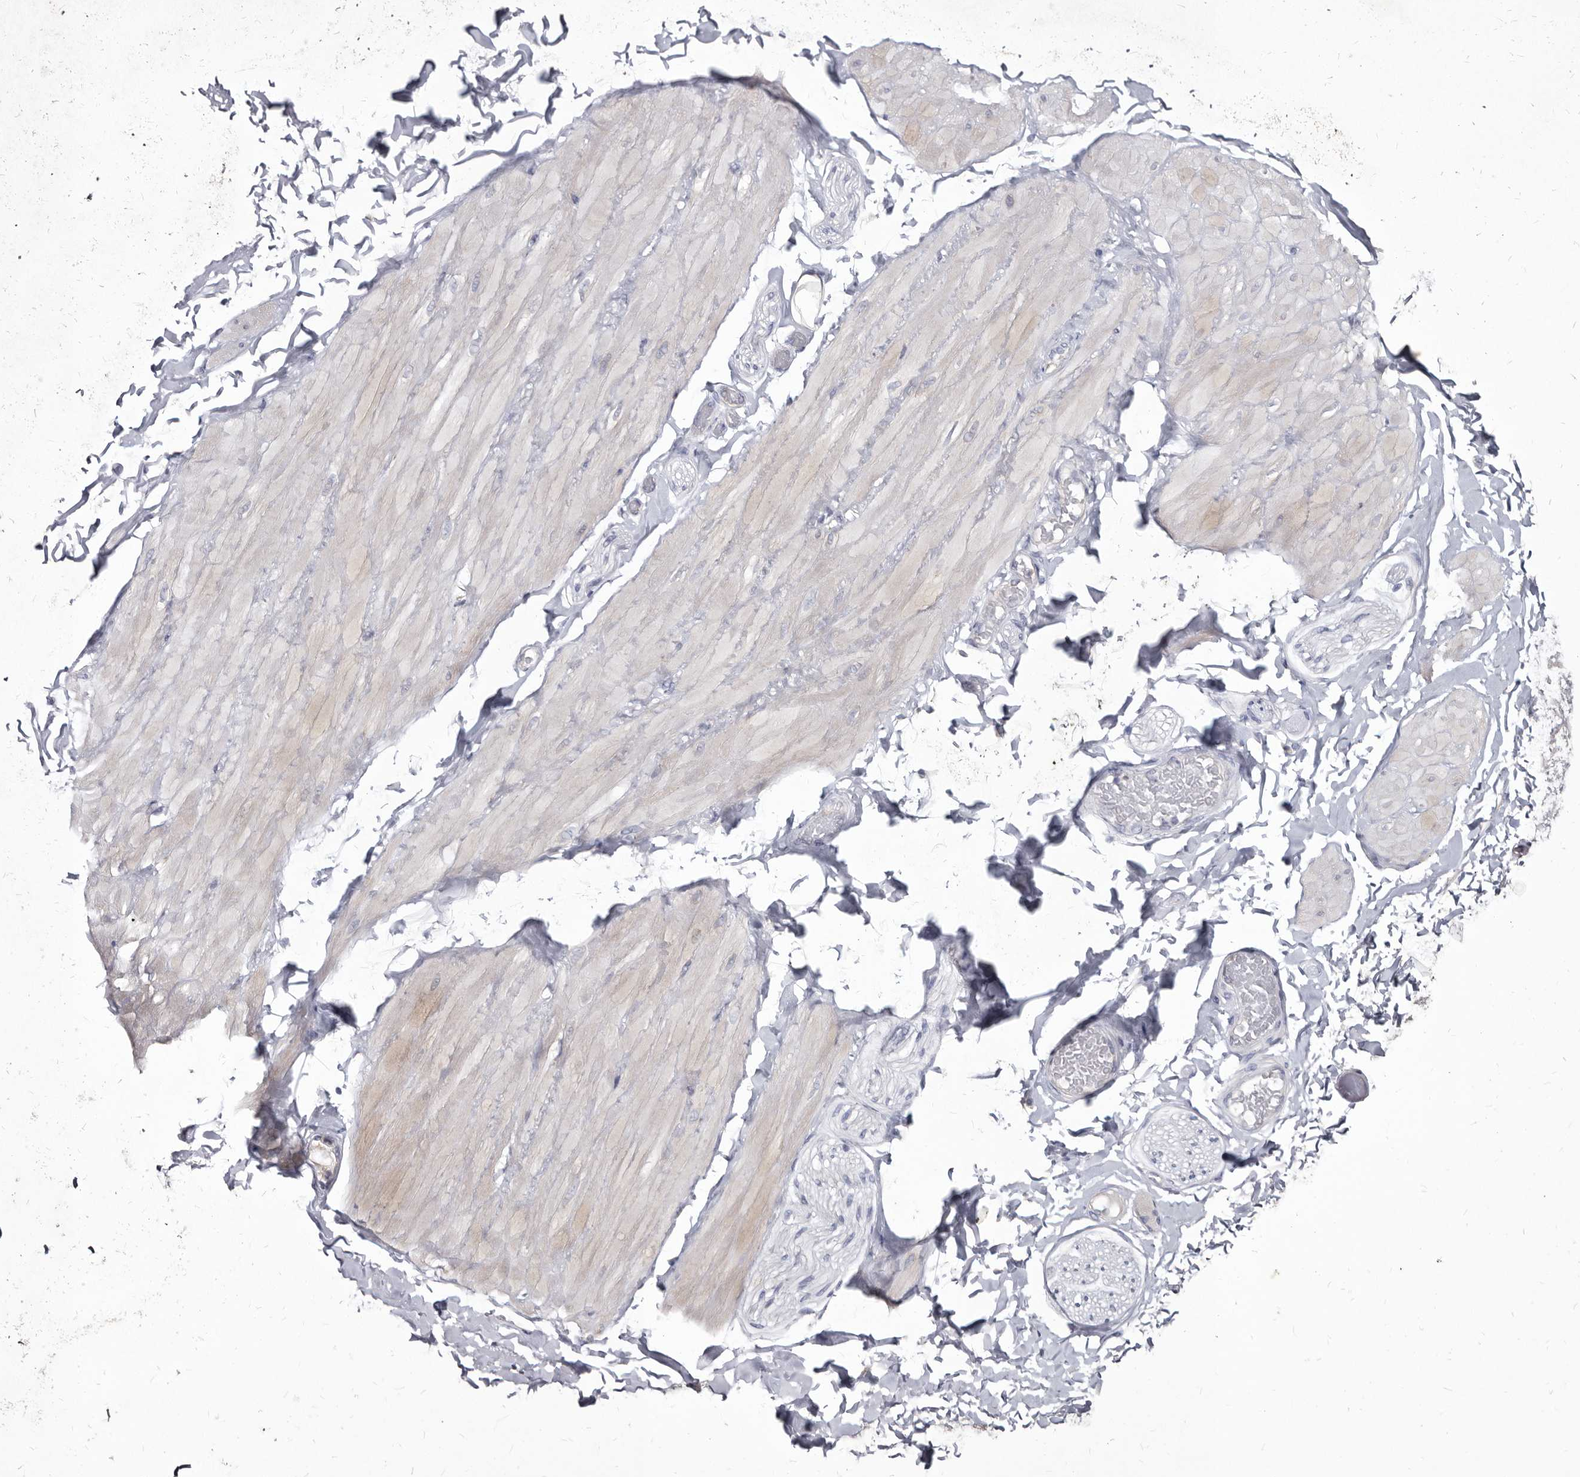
{"staining": {"intensity": "negative", "quantity": "none", "location": "none"}, "tissue": "adipose tissue", "cell_type": "Adipocytes", "image_type": "normal", "snomed": [{"axis": "morphology", "description": "Normal tissue, NOS"}, {"axis": "topography", "description": "Adipose tissue"}, {"axis": "topography", "description": "Vascular tissue"}, {"axis": "topography", "description": "Peripheral nerve tissue"}], "caption": "There is no significant staining in adipocytes of adipose tissue. (DAB immunohistochemistry (IHC) visualized using brightfield microscopy, high magnification).", "gene": "ABCF2", "patient": {"sex": "male", "age": 25}}